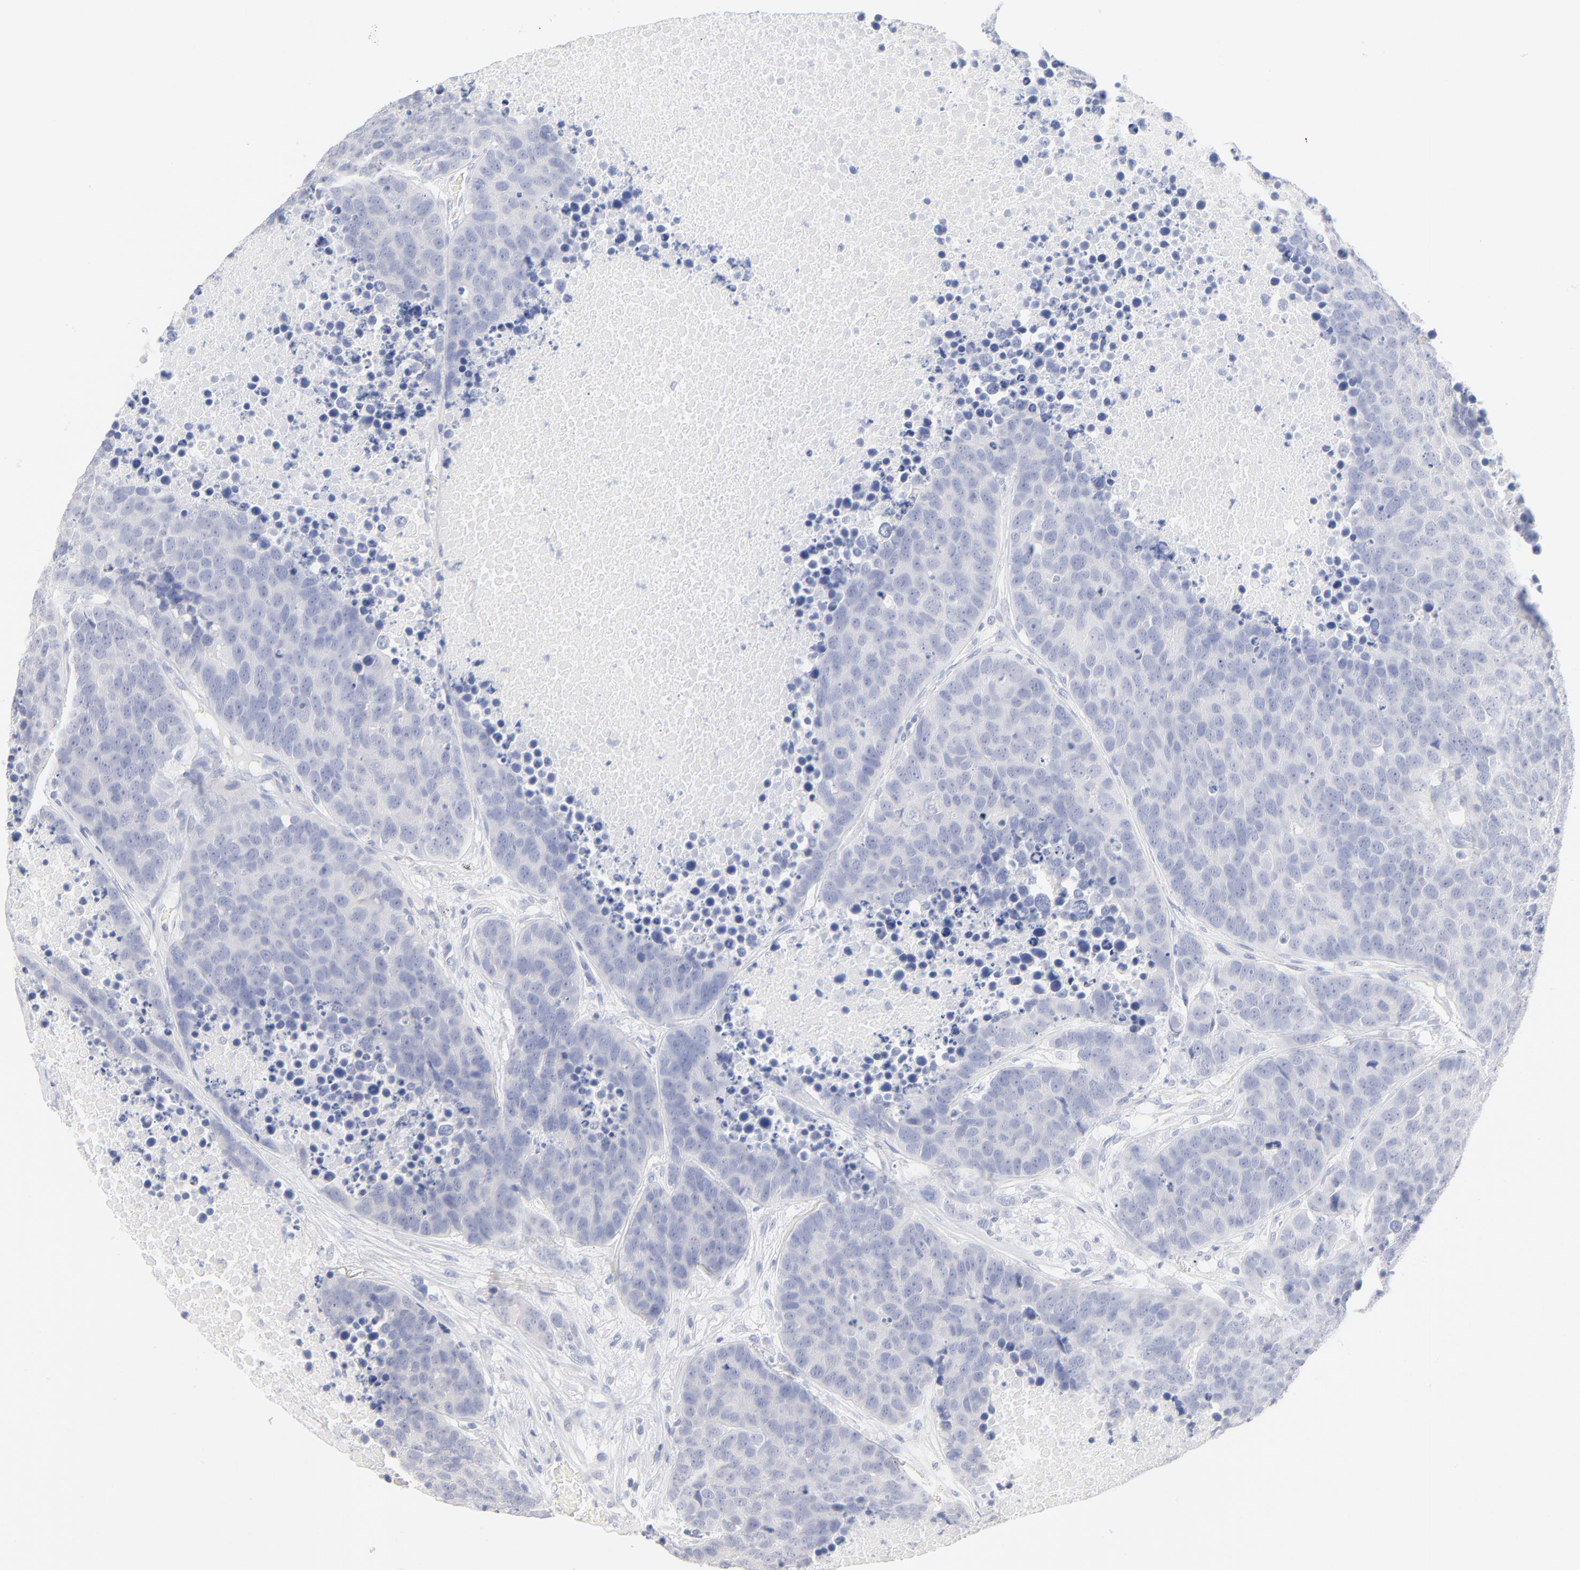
{"staining": {"intensity": "negative", "quantity": "none", "location": "none"}, "tissue": "carcinoid", "cell_type": "Tumor cells", "image_type": "cancer", "snomed": [{"axis": "morphology", "description": "Carcinoid, malignant, NOS"}, {"axis": "topography", "description": "Lung"}], "caption": "This is an immunohistochemistry micrograph of carcinoid. There is no staining in tumor cells.", "gene": "ONECUT1", "patient": {"sex": "male", "age": 60}}